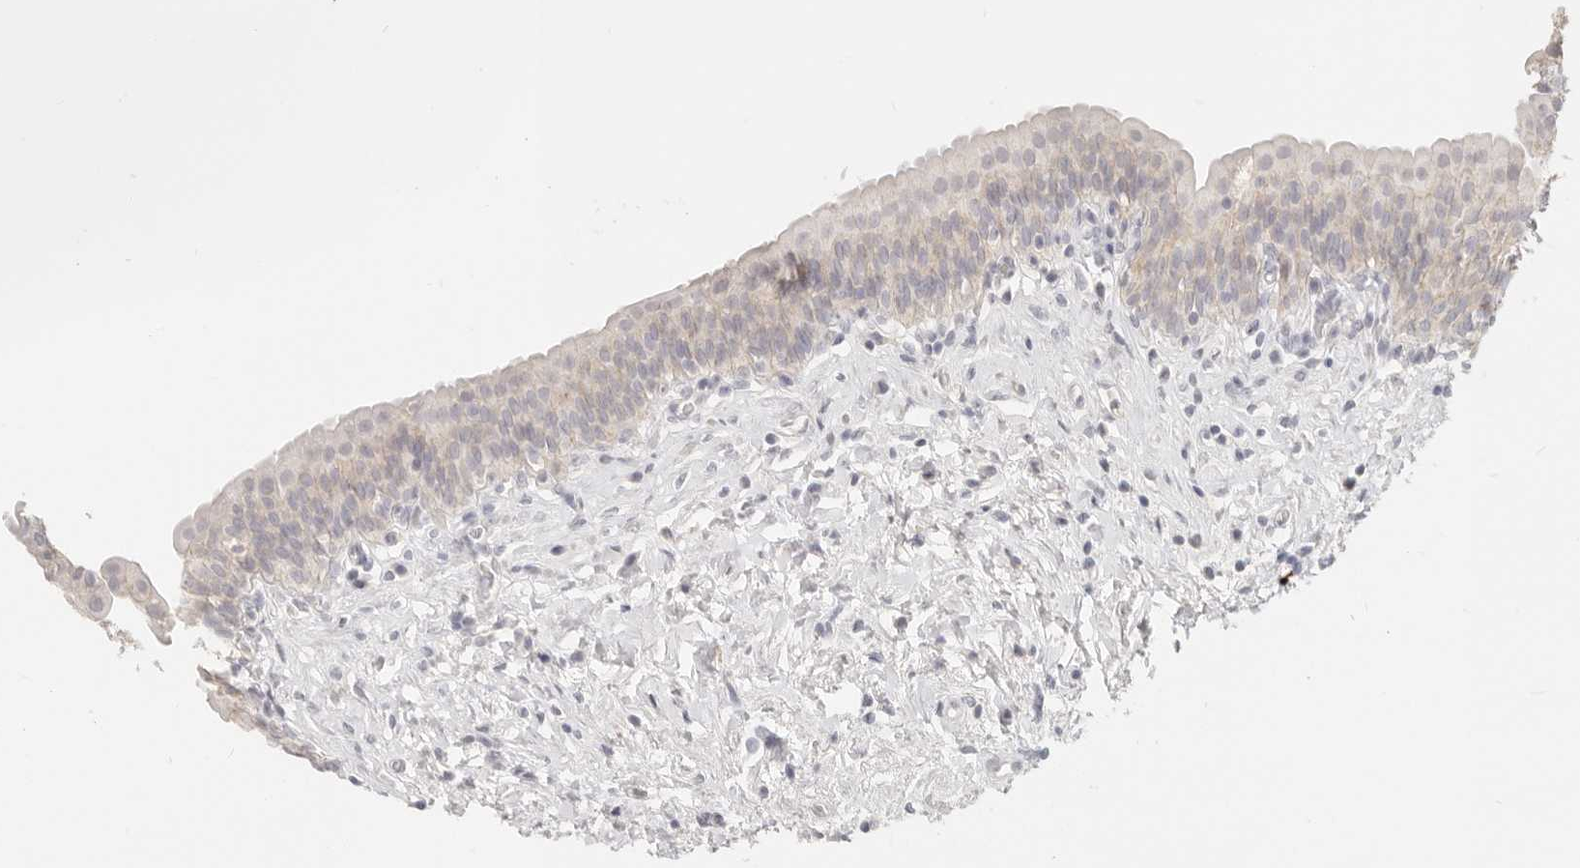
{"staining": {"intensity": "moderate", "quantity": "<25%", "location": "cytoplasmic/membranous"}, "tissue": "urinary bladder", "cell_type": "Urothelial cells", "image_type": "normal", "snomed": [{"axis": "morphology", "description": "Normal tissue, NOS"}, {"axis": "topography", "description": "Urinary bladder"}], "caption": "Moderate cytoplasmic/membranous protein staining is appreciated in approximately <25% of urothelial cells in urinary bladder. The staining was performed using DAB to visualize the protein expression in brown, while the nuclei were stained in blue with hematoxylin (Magnification: 20x).", "gene": "EPCAM", "patient": {"sex": "male", "age": 83}}